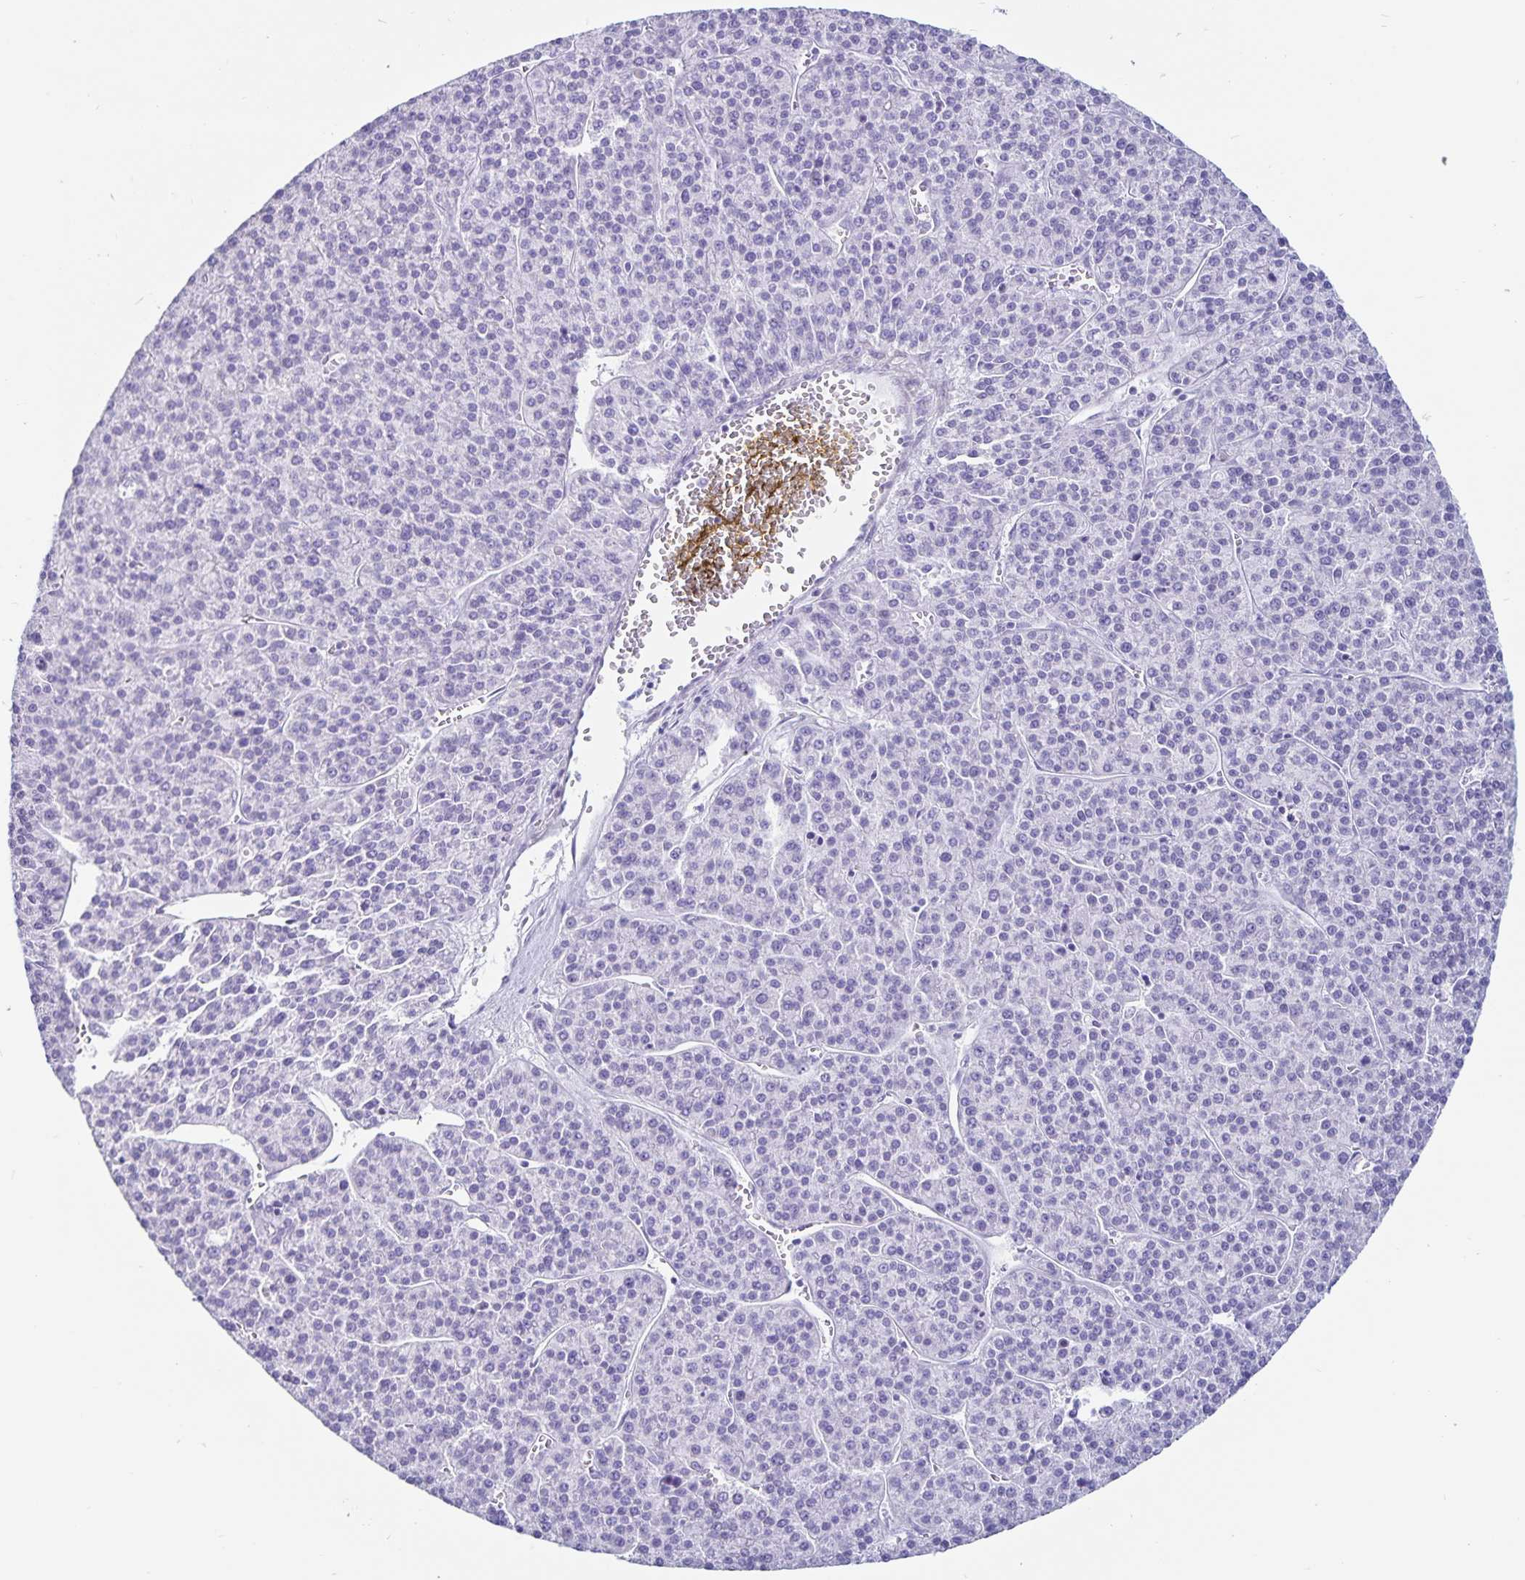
{"staining": {"intensity": "negative", "quantity": "none", "location": "none"}, "tissue": "liver cancer", "cell_type": "Tumor cells", "image_type": "cancer", "snomed": [{"axis": "morphology", "description": "Carcinoma, Hepatocellular, NOS"}, {"axis": "topography", "description": "Liver"}], "caption": "IHC micrograph of human hepatocellular carcinoma (liver) stained for a protein (brown), which displays no staining in tumor cells.", "gene": "GPR137", "patient": {"sex": "female", "age": 58}}